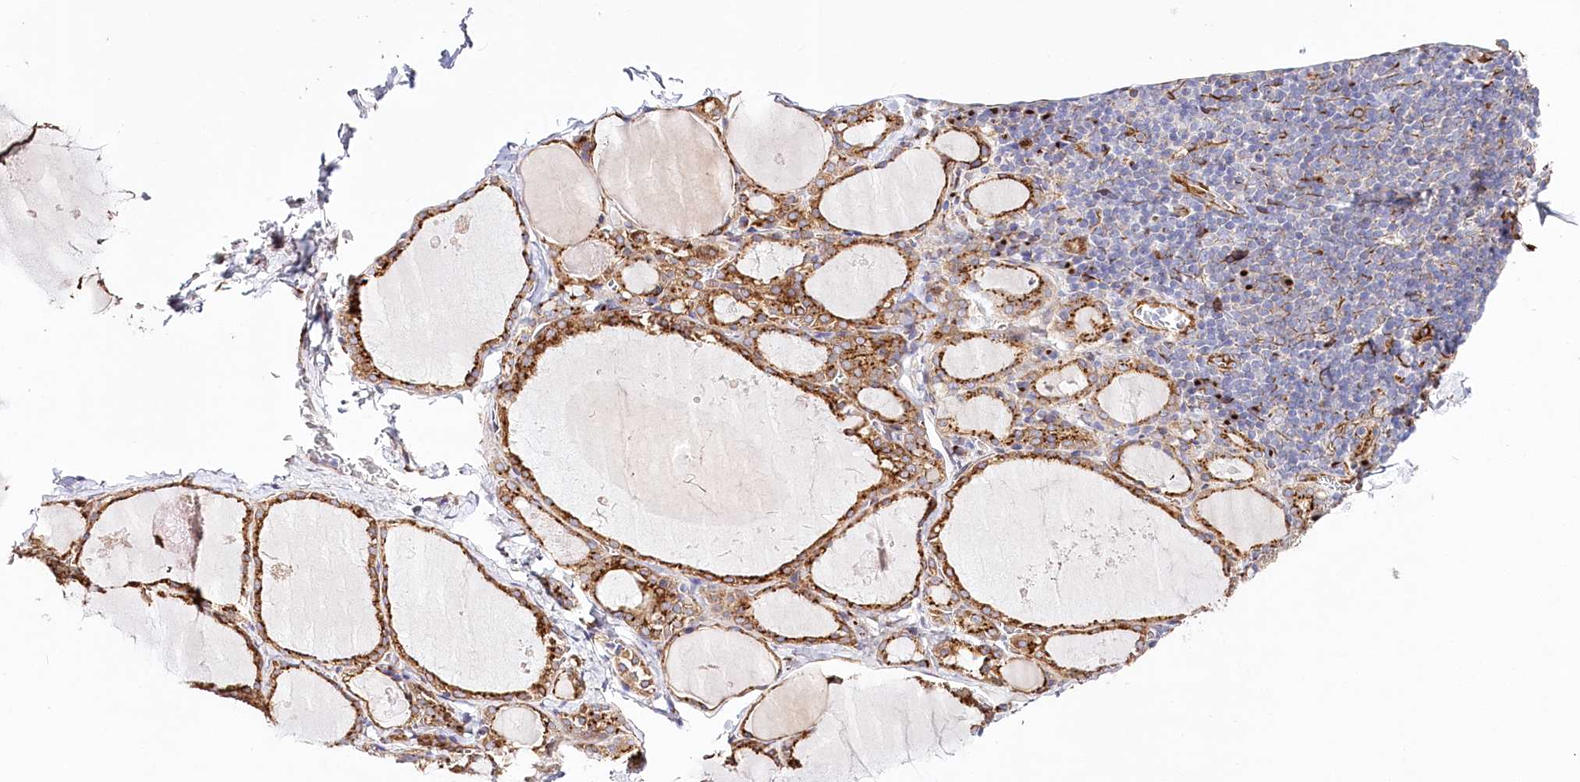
{"staining": {"intensity": "strong", "quantity": ">75%", "location": "cytoplasmic/membranous"}, "tissue": "thyroid gland", "cell_type": "Glandular cells", "image_type": "normal", "snomed": [{"axis": "morphology", "description": "Normal tissue, NOS"}, {"axis": "topography", "description": "Thyroid gland"}], "caption": "High-magnification brightfield microscopy of normal thyroid gland stained with DAB (brown) and counterstained with hematoxylin (blue). glandular cells exhibit strong cytoplasmic/membranous positivity is identified in about>75% of cells.", "gene": "ABRAXAS2", "patient": {"sex": "male", "age": 56}}